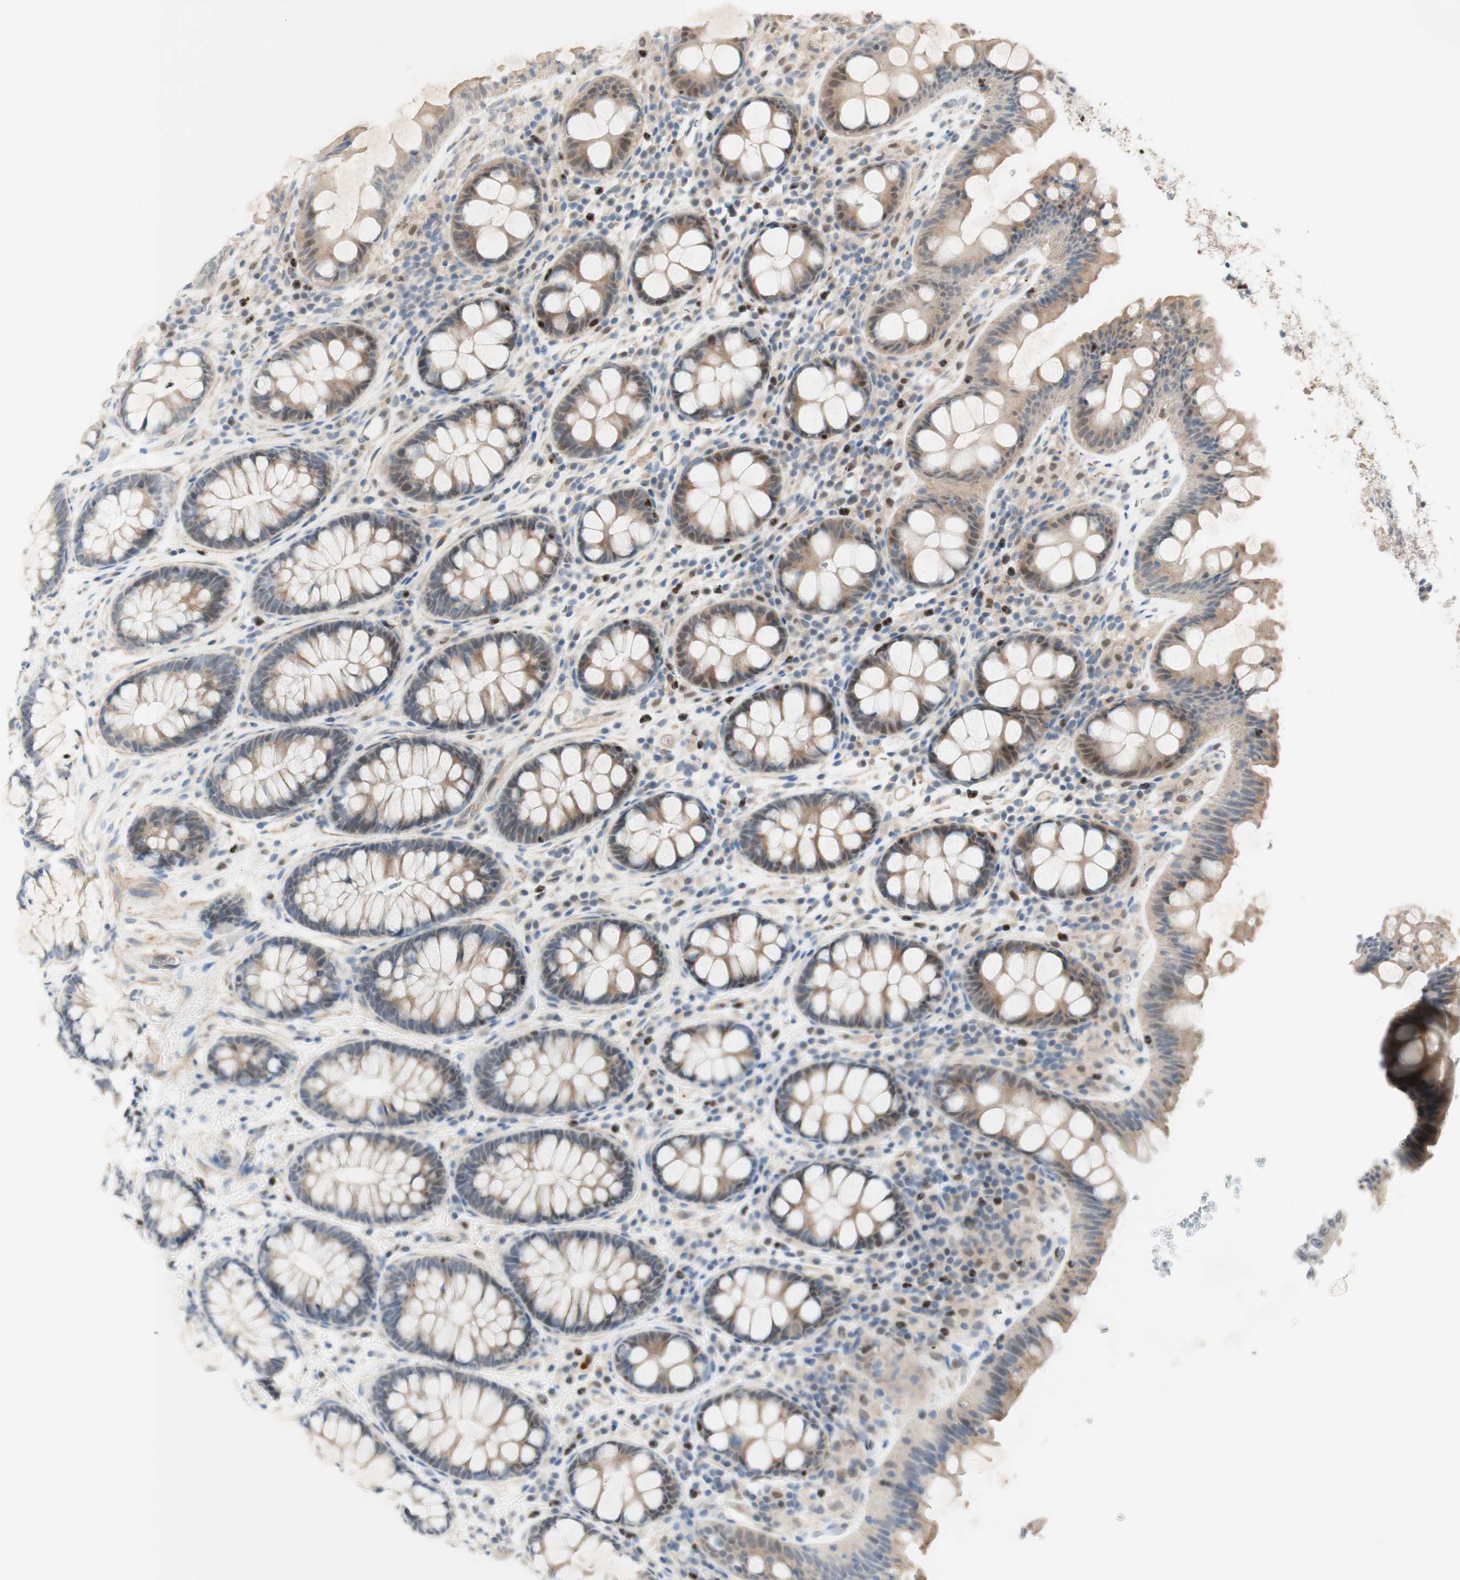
{"staining": {"intensity": "weak", "quantity": ">75%", "location": "cytoplasmic/membranous"}, "tissue": "colon", "cell_type": "Endothelial cells", "image_type": "normal", "snomed": [{"axis": "morphology", "description": "Normal tissue, NOS"}, {"axis": "topography", "description": "Colon"}], "caption": "A high-resolution histopathology image shows immunohistochemistry (IHC) staining of normal colon, which displays weak cytoplasmic/membranous staining in approximately >75% of endothelial cells. Nuclei are stained in blue.", "gene": "RFNG", "patient": {"sex": "female", "age": 80}}